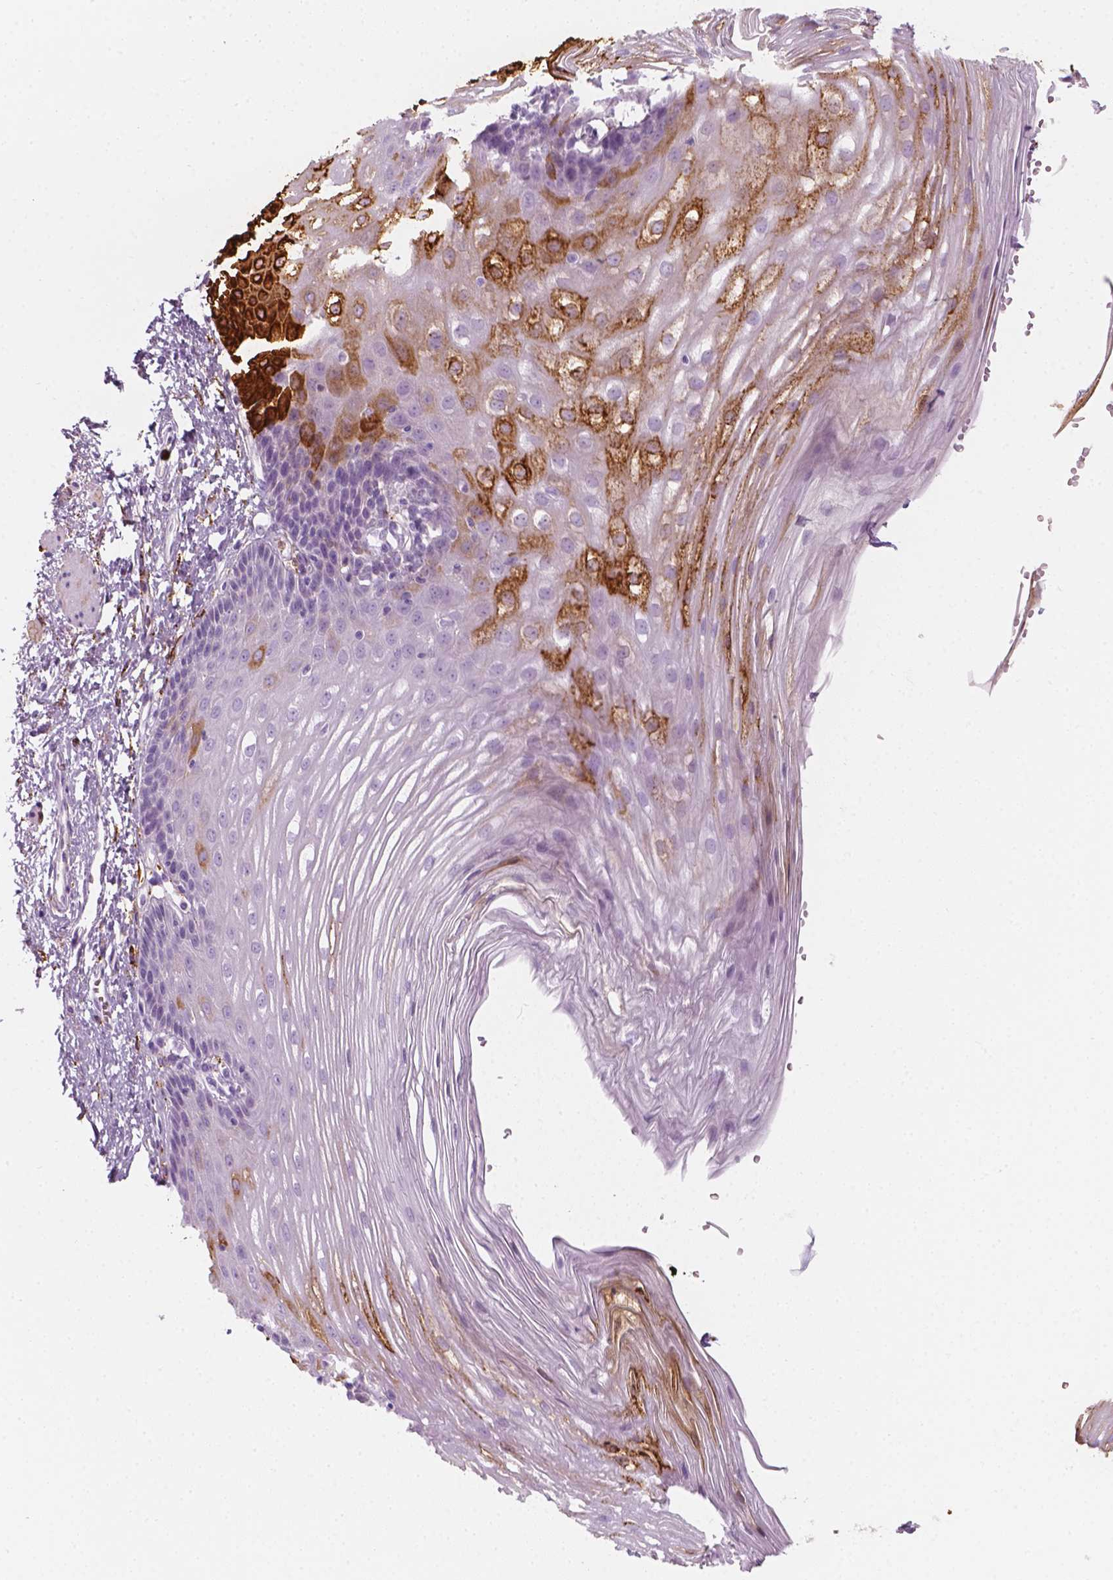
{"staining": {"intensity": "strong", "quantity": "<25%", "location": "cytoplasmic/membranous"}, "tissue": "esophagus", "cell_type": "Squamous epithelial cells", "image_type": "normal", "snomed": [{"axis": "morphology", "description": "Normal tissue, NOS"}, {"axis": "topography", "description": "Esophagus"}], "caption": "Immunohistochemical staining of unremarkable esophagus reveals <25% levels of strong cytoplasmic/membranous protein positivity in approximately <25% of squamous epithelial cells. Immunohistochemistry stains the protein in brown and the nuclei are stained blue.", "gene": "CES1", "patient": {"sex": "male", "age": 62}}